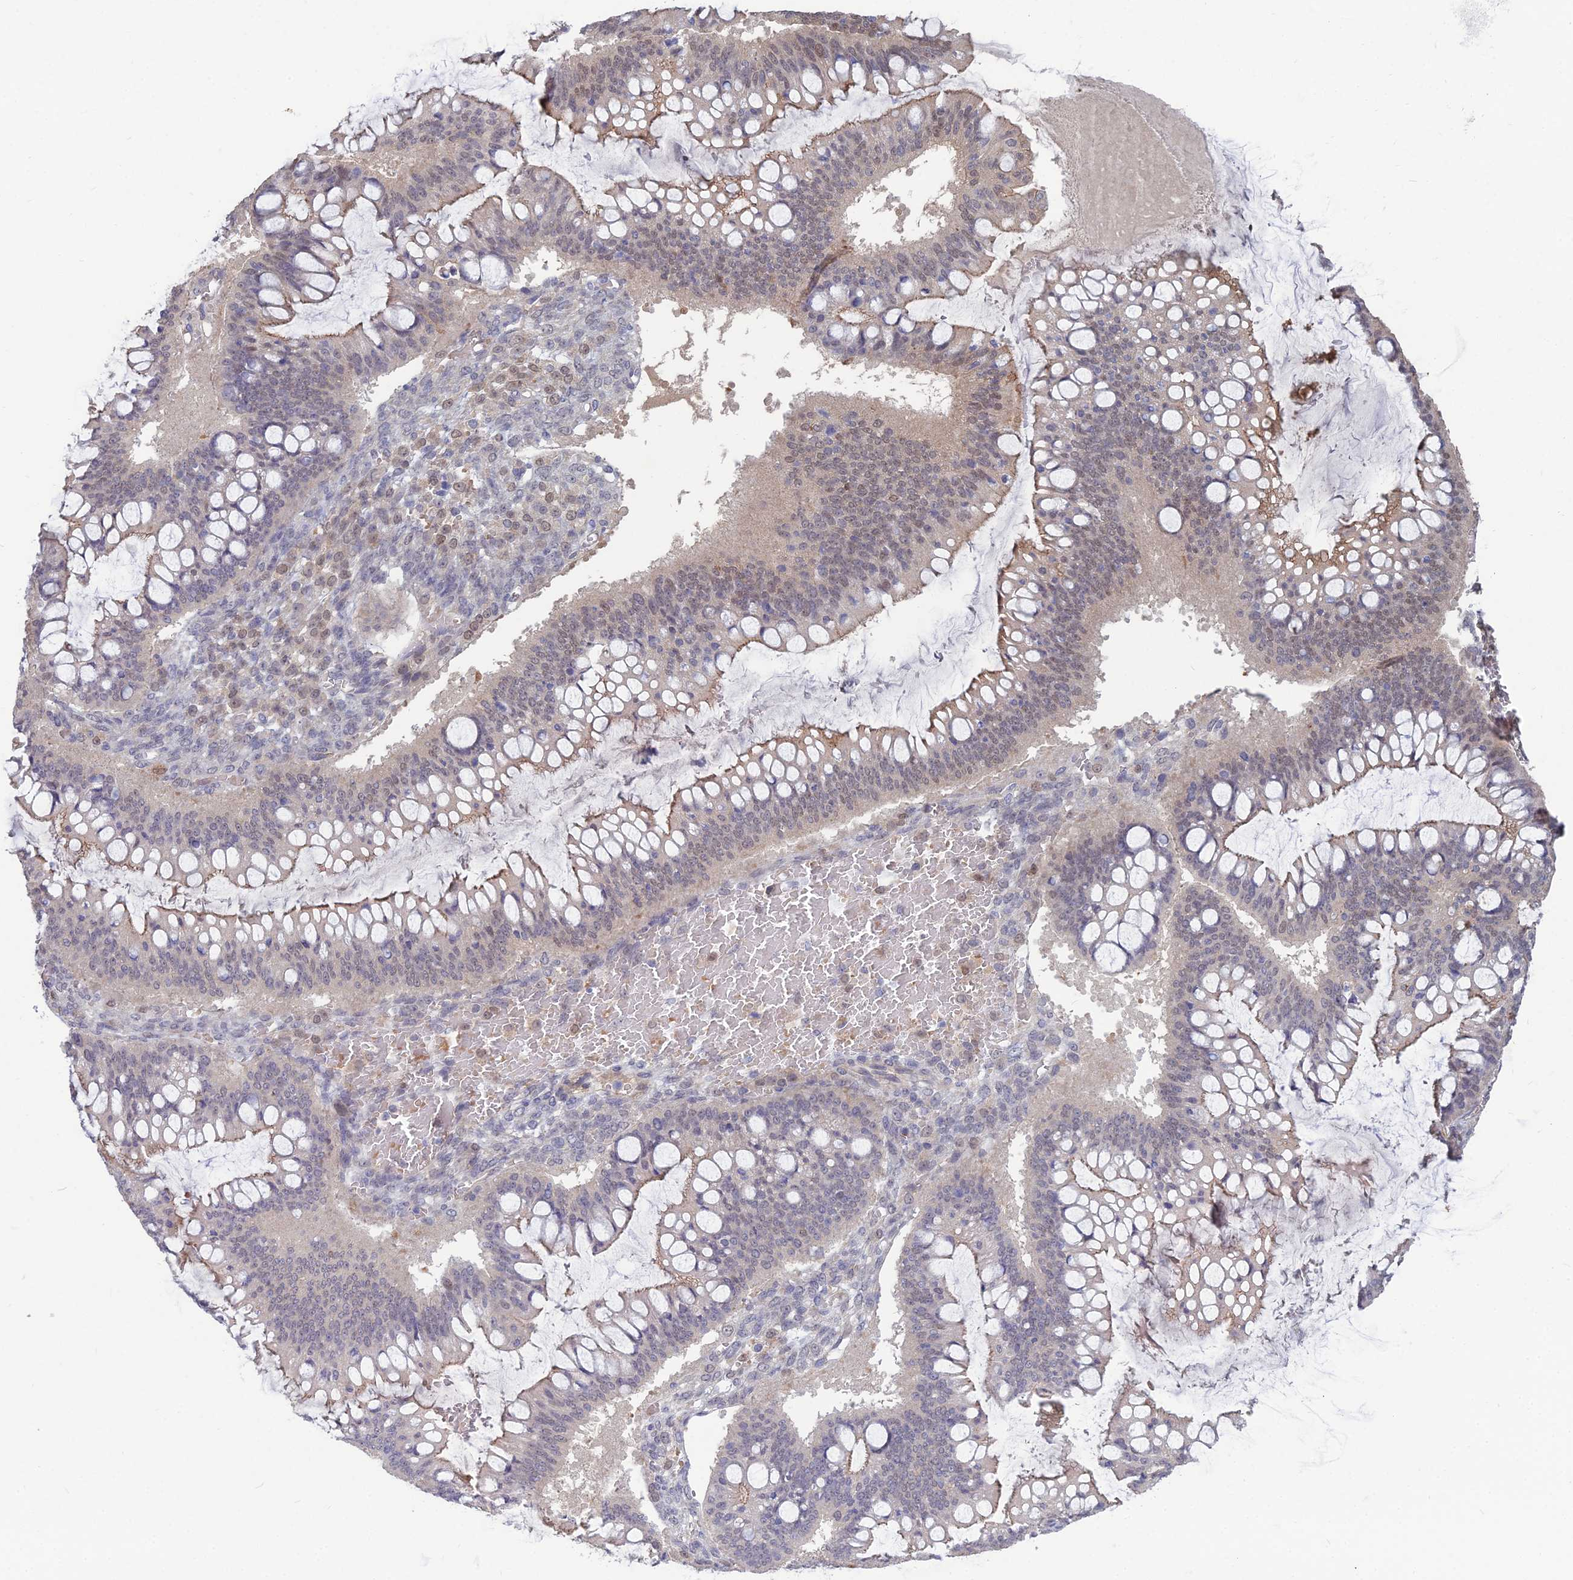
{"staining": {"intensity": "weak", "quantity": "<25%", "location": "cytoplasmic/membranous,nuclear"}, "tissue": "ovarian cancer", "cell_type": "Tumor cells", "image_type": "cancer", "snomed": [{"axis": "morphology", "description": "Cystadenocarcinoma, mucinous, NOS"}, {"axis": "topography", "description": "Ovary"}], "caption": "A histopathology image of human ovarian cancer (mucinous cystadenocarcinoma) is negative for staining in tumor cells.", "gene": "OPA3", "patient": {"sex": "female", "age": 73}}